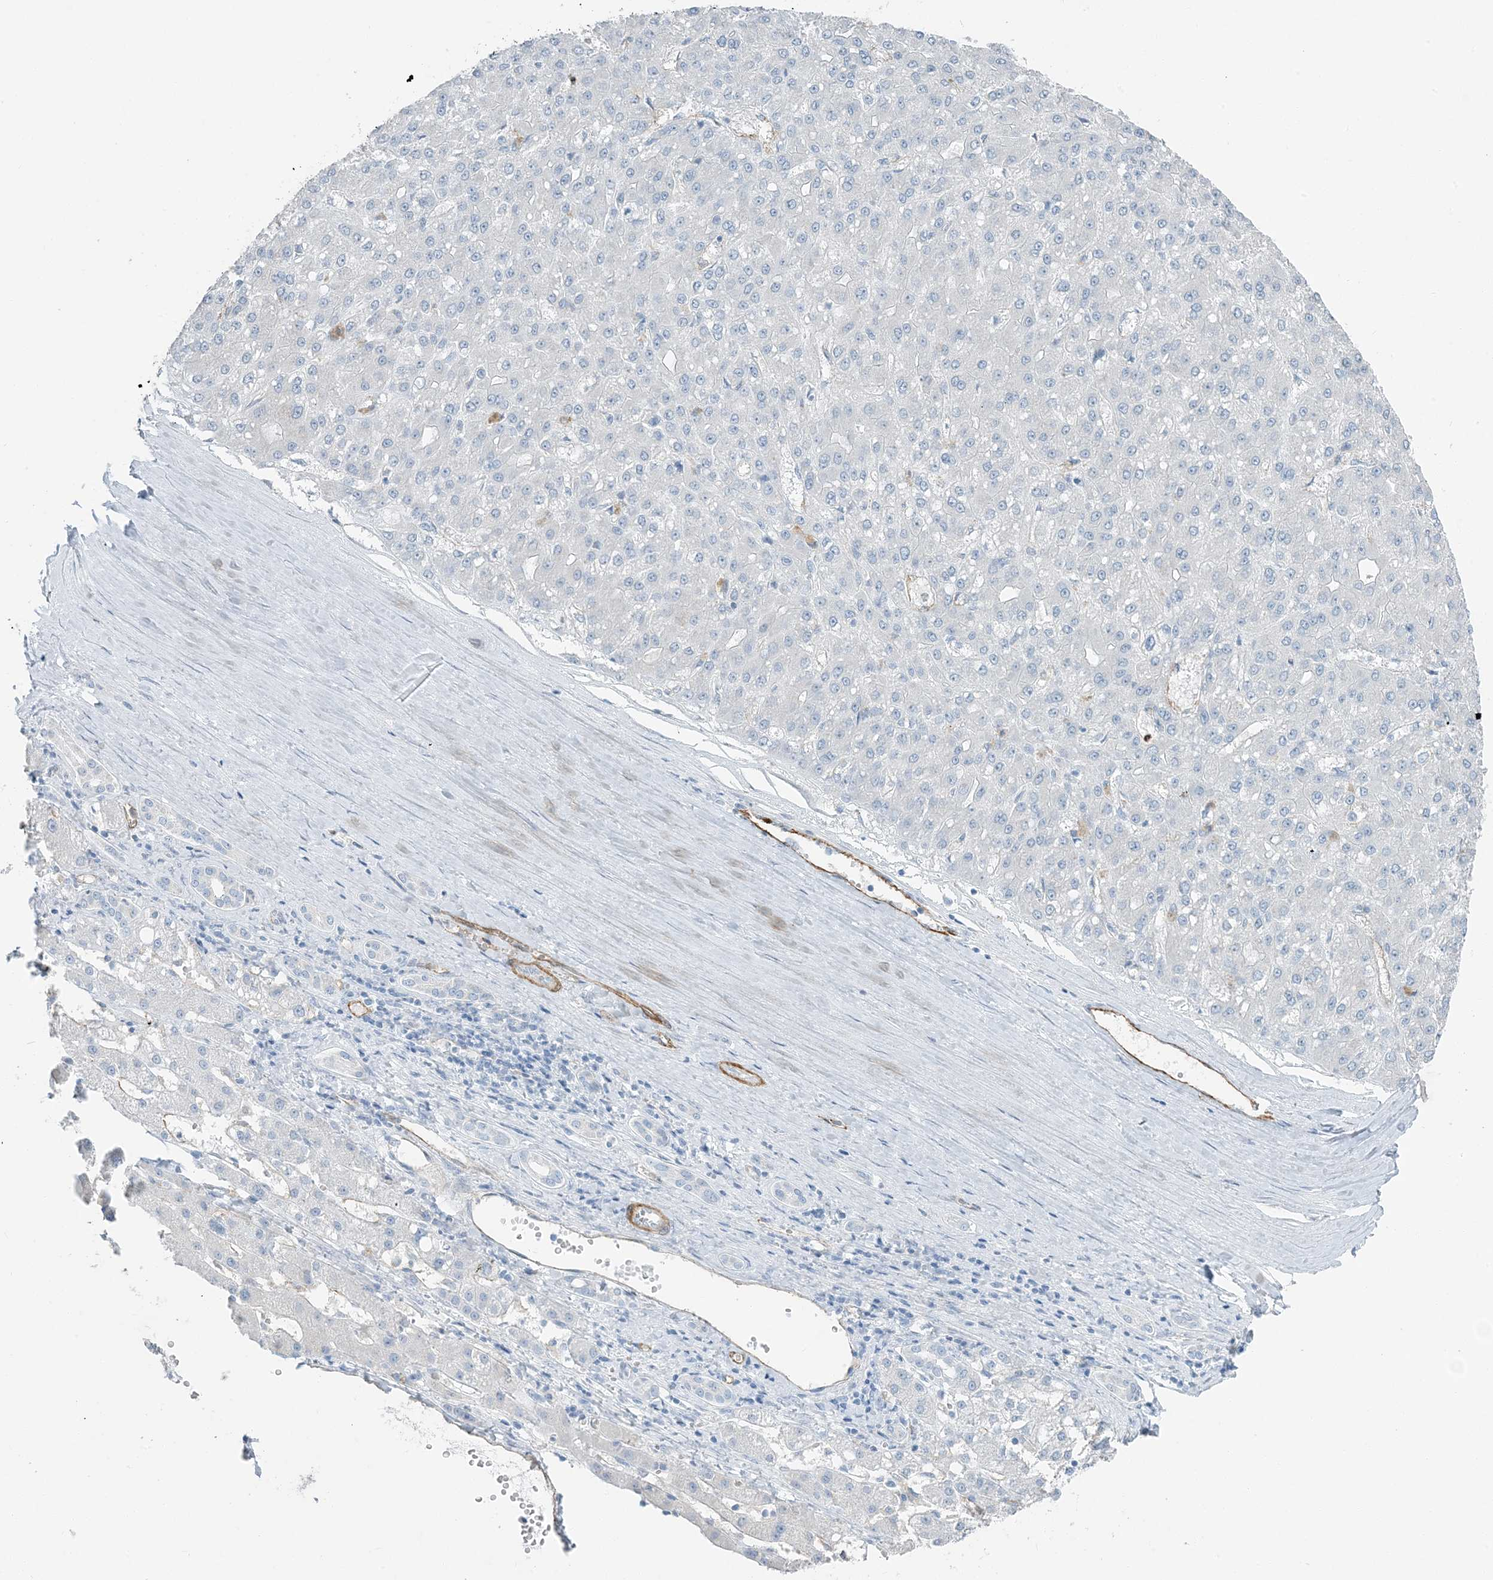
{"staining": {"intensity": "negative", "quantity": "none", "location": "none"}, "tissue": "liver cancer", "cell_type": "Tumor cells", "image_type": "cancer", "snomed": [{"axis": "morphology", "description": "Carcinoma, Hepatocellular, NOS"}, {"axis": "topography", "description": "Liver"}], "caption": "Liver hepatocellular carcinoma stained for a protein using immunohistochemistry exhibits no expression tumor cells.", "gene": "PGM5", "patient": {"sex": "male", "age": 67}}